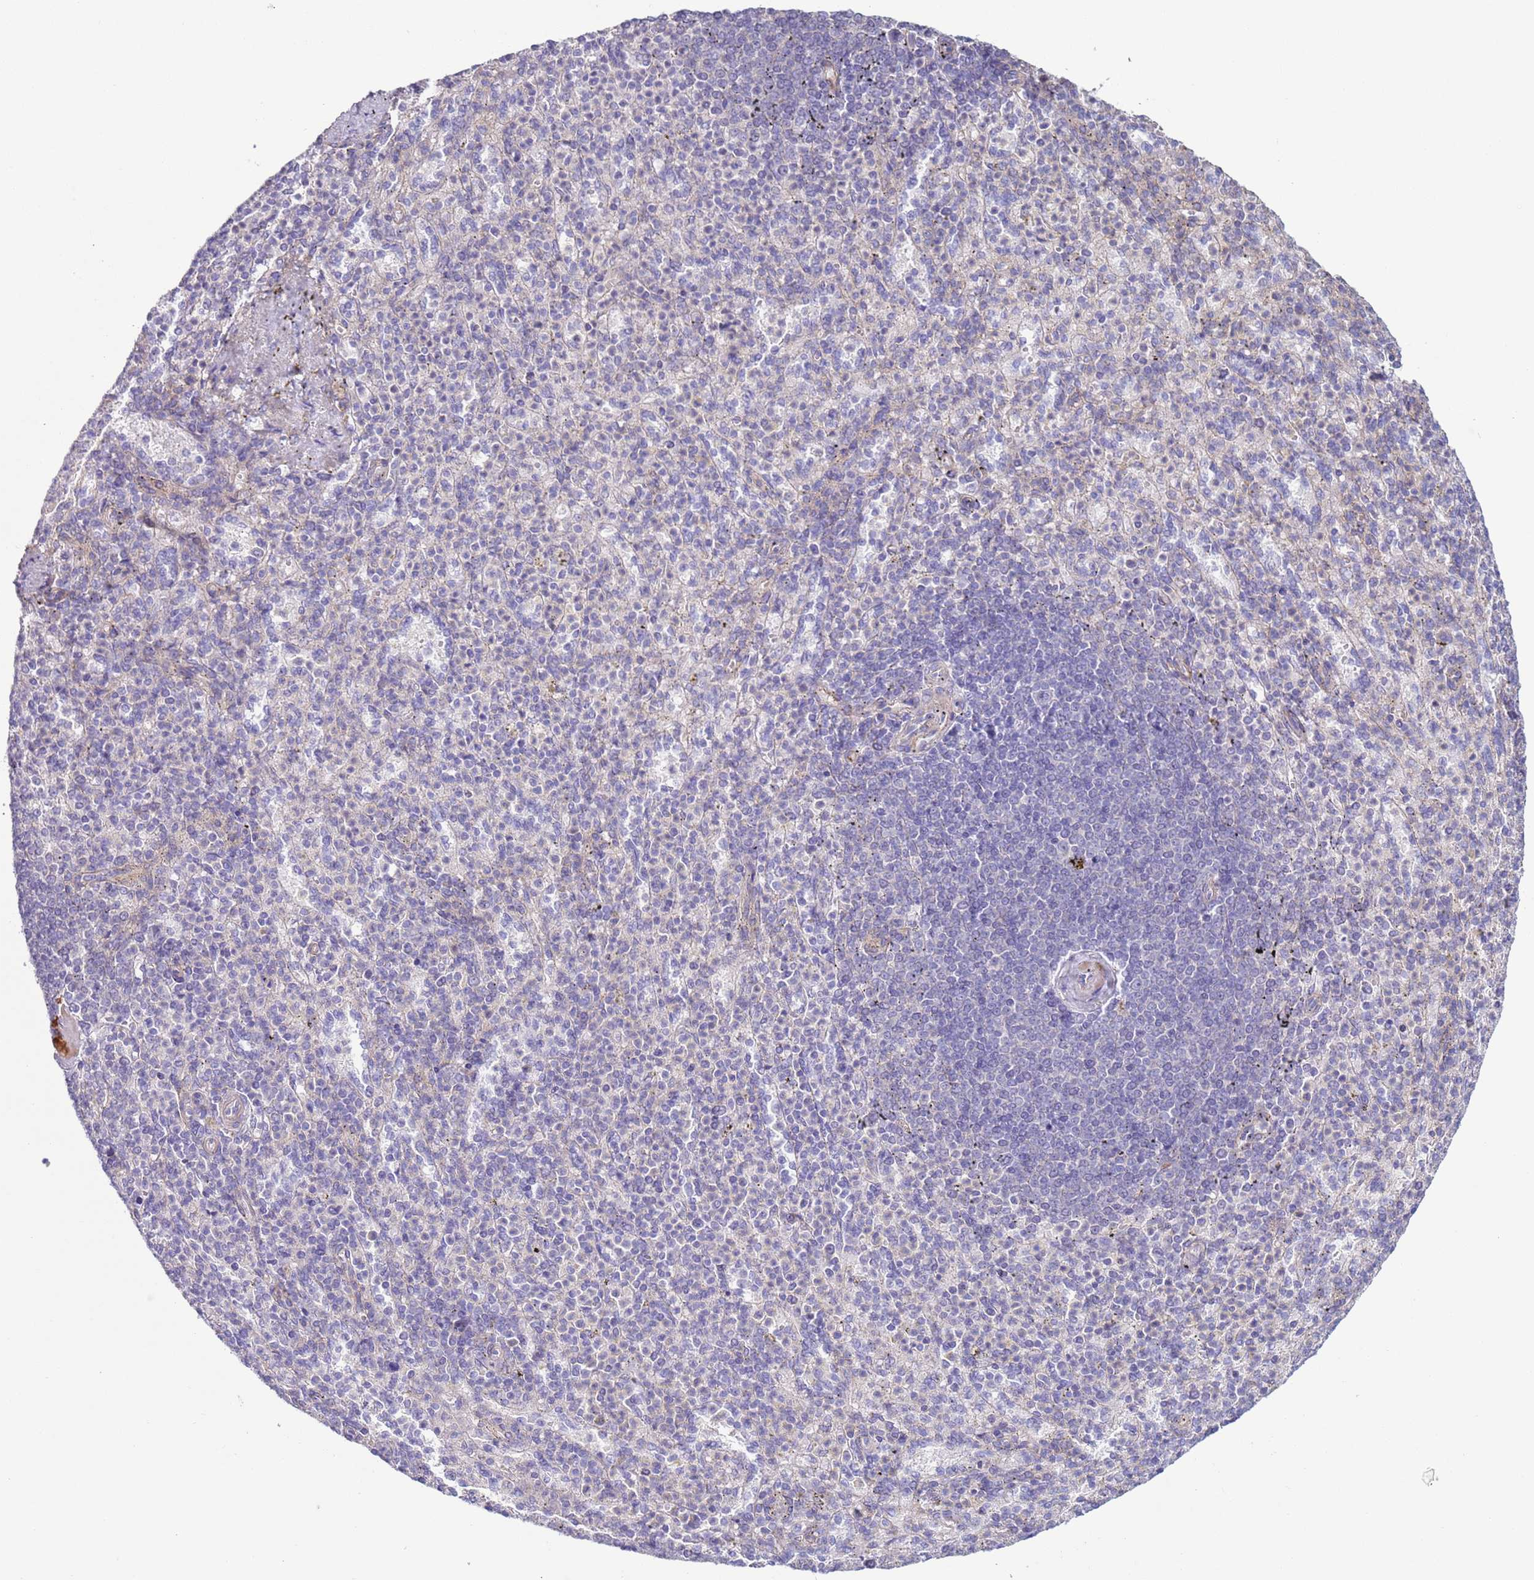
{"staining": {"intensity": "negative", "quantity": "none", "location": "none"}, "tissue": "spleen", "cell_type": "Cells in red pulp", "image_type": "normal", "snomed": [{"axis": "morphology", "description": "Normal tissue, NOS"}, {"axis": "topography", "description": "Spleen"}], "caption": "IHC histopathology image of normal spleen: spleen stained with DAB (3,3'-diaminobenzidine) displays no significant protein positivity in cells in red pulp.", "gene": "HEATR1", "patient": {"sex": "female", "age": 74}}